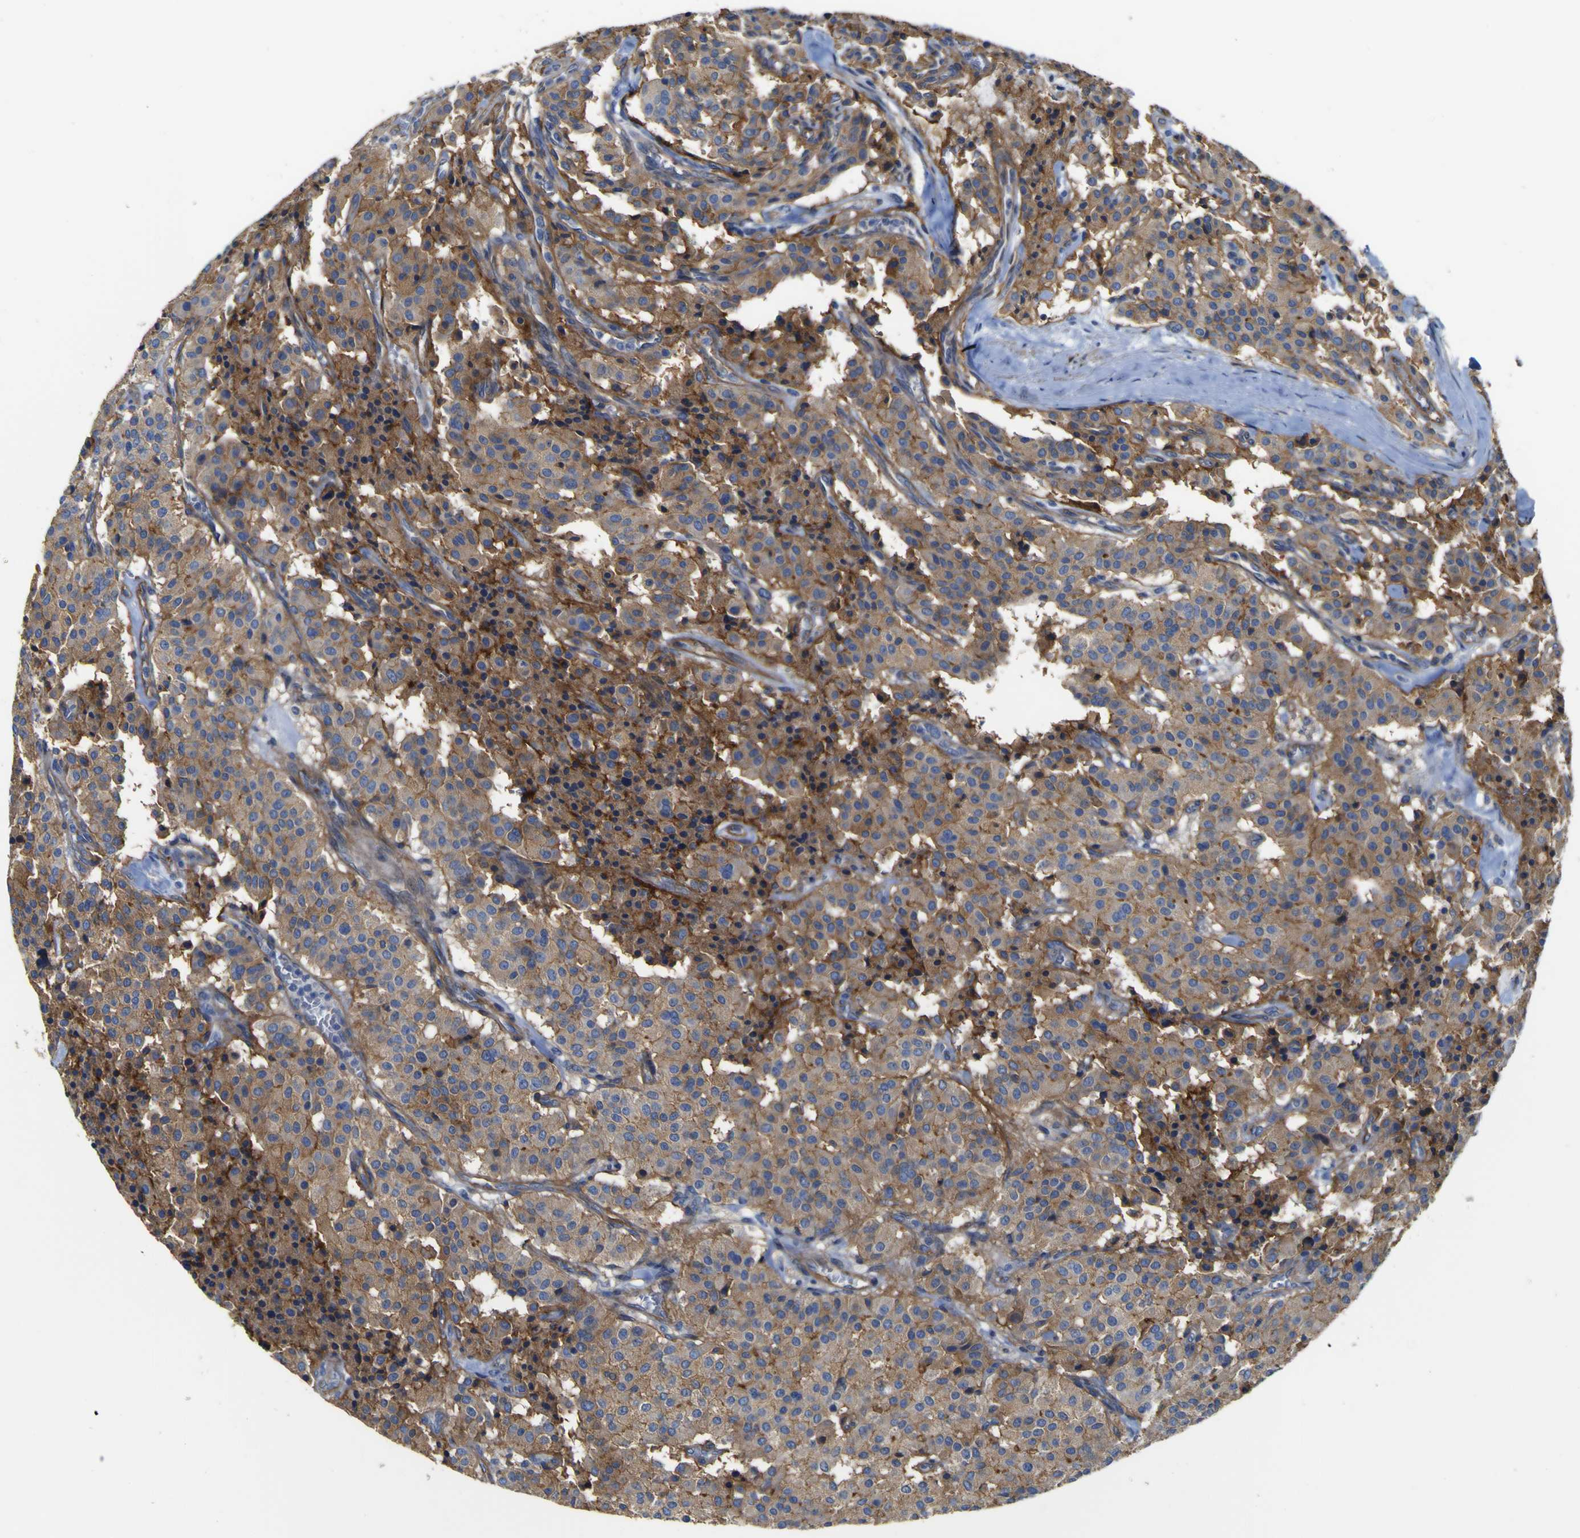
{"staining": {"intensity": "moderate", "quantity": ">75%", "location": "cytoplasmic/membranous"}, "tissue": "carcinoid", "cell_type": "Tumor cells", "image_type": "cancer", "snomed": [{"axis": "morphology", "description": "Carcinoid, malignant, NOS"}, {"axis": "topography", "description": "Lung"}], "caption": "An image showing moderate cytoplasmic/membranous positivity in approximately >75% of tumor cells in malignant carcinoid, as visualized by brown immunohistochemical staining.", "gene": "CD151", "patient": {"sex": "male", "age": 30}}